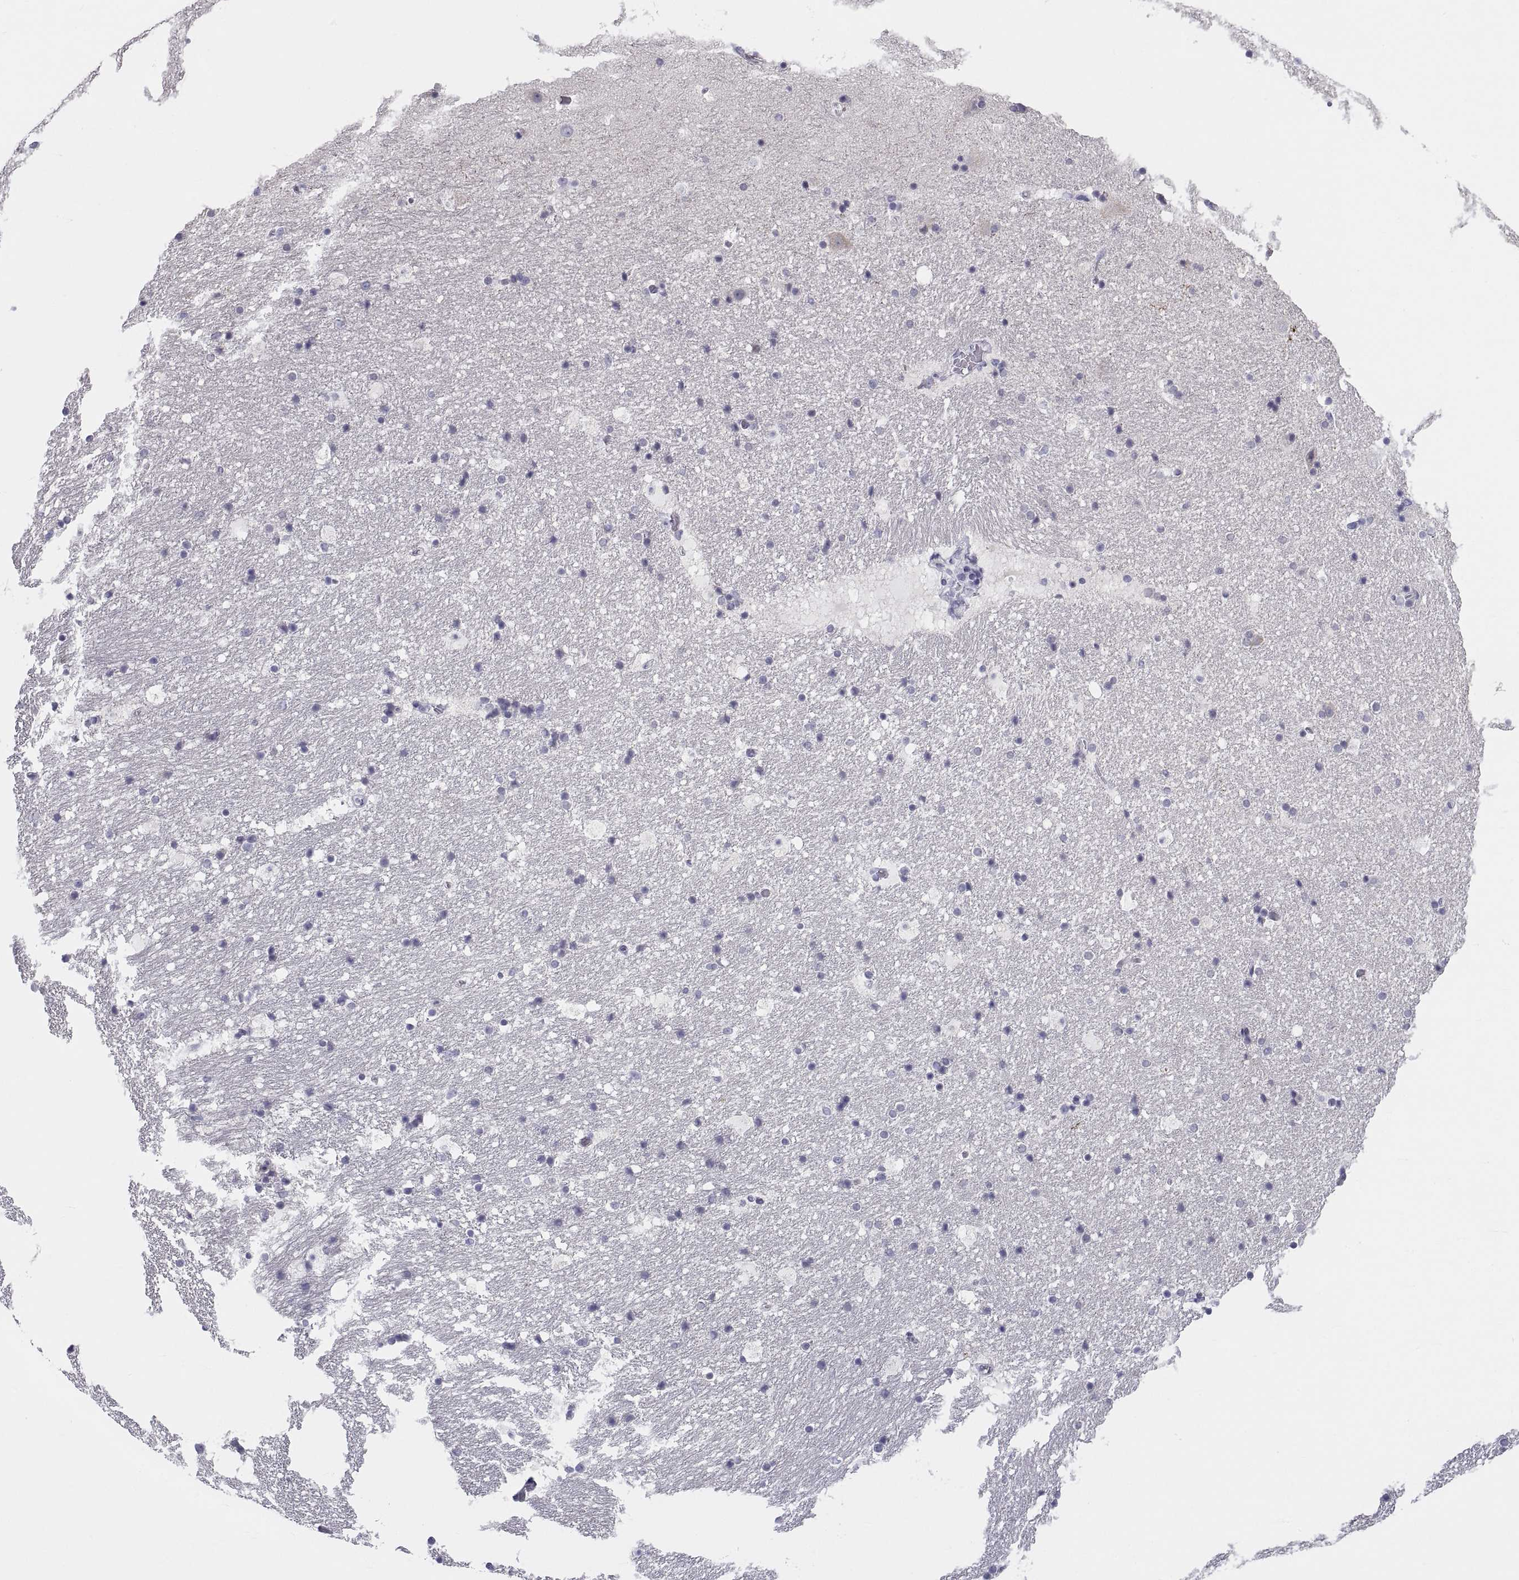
{"staining": {"intensity": "negative", "quantity": "none", "location": "none"}, "tissue": "hippocampus", "cell_type": "Glial cells", "image_type": "normal", "snomed": [{"axis": "morphology", "description": "Normal tissue, NOS"}, {"axis": "topography", "description": "Hippocampus"}], "caption": "The immunohistochemistry histopathology image has no significant positivity in glial cells of hippocampus. (Stains: DAB IHC with hematoxylin counter stain, Microscopy: brightfield microscopy at high magnification).", "gene": "DEFB129", "patient": {"sex": "male", "age": 51}}